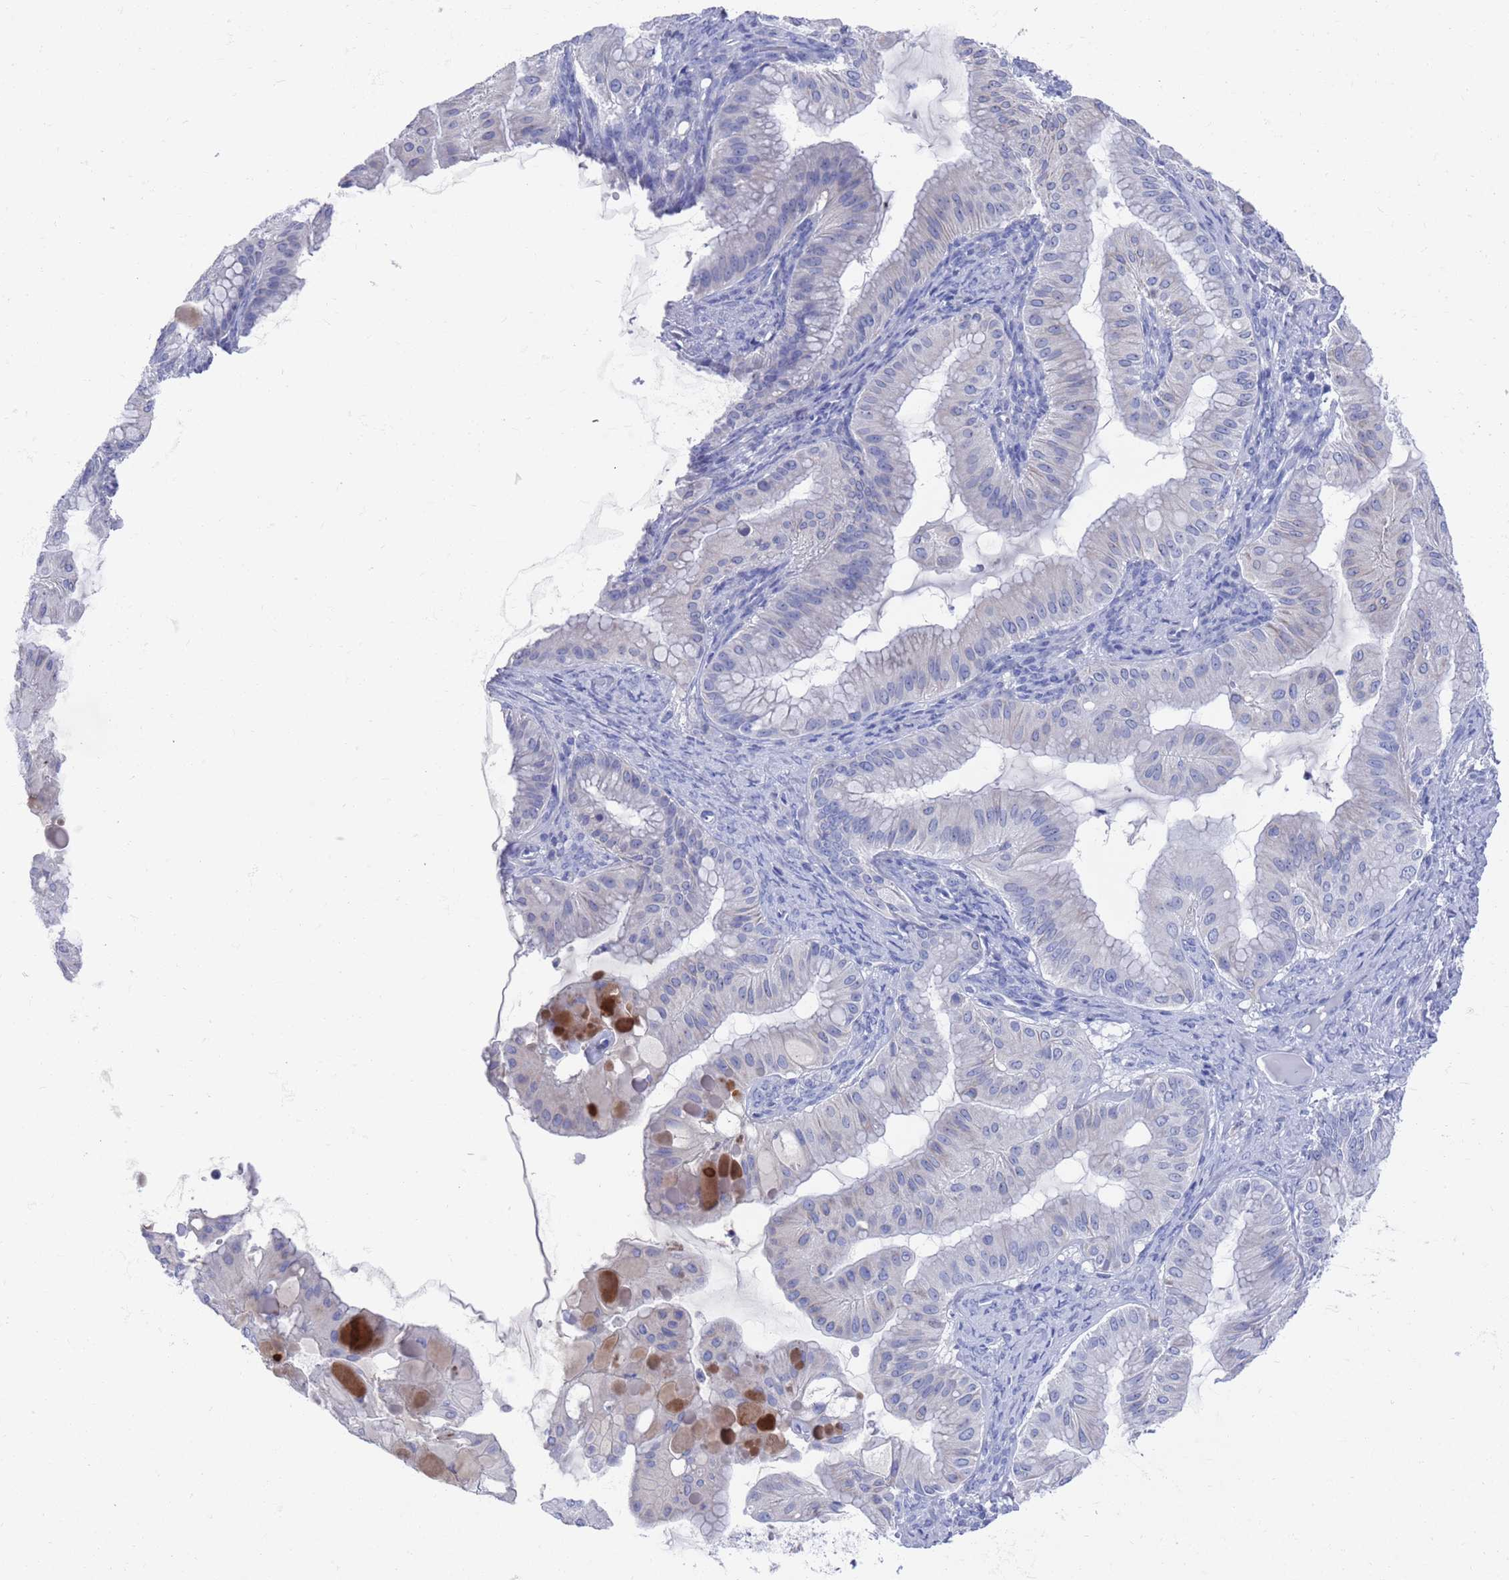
{"staining": {"intensity": "negative", "quantity": "none", "location": "none"}, "tissue": "ovarian cancer", "cell_type": "Tumor cells", "image_type": "cancer", "snomed": [{"axis": "morphology", "description": "Cystadenocarcinoma, mucinous, NOS"}, {"axis": "topography", "description": "Ovary"}], "caption": "Histopathology image shows no significant protein staining in tumor cells of mucinous cystadenocarcinoma (ovarian).", "gene": "MTMR2", "patient": {"sex": "female", "age": 61}}